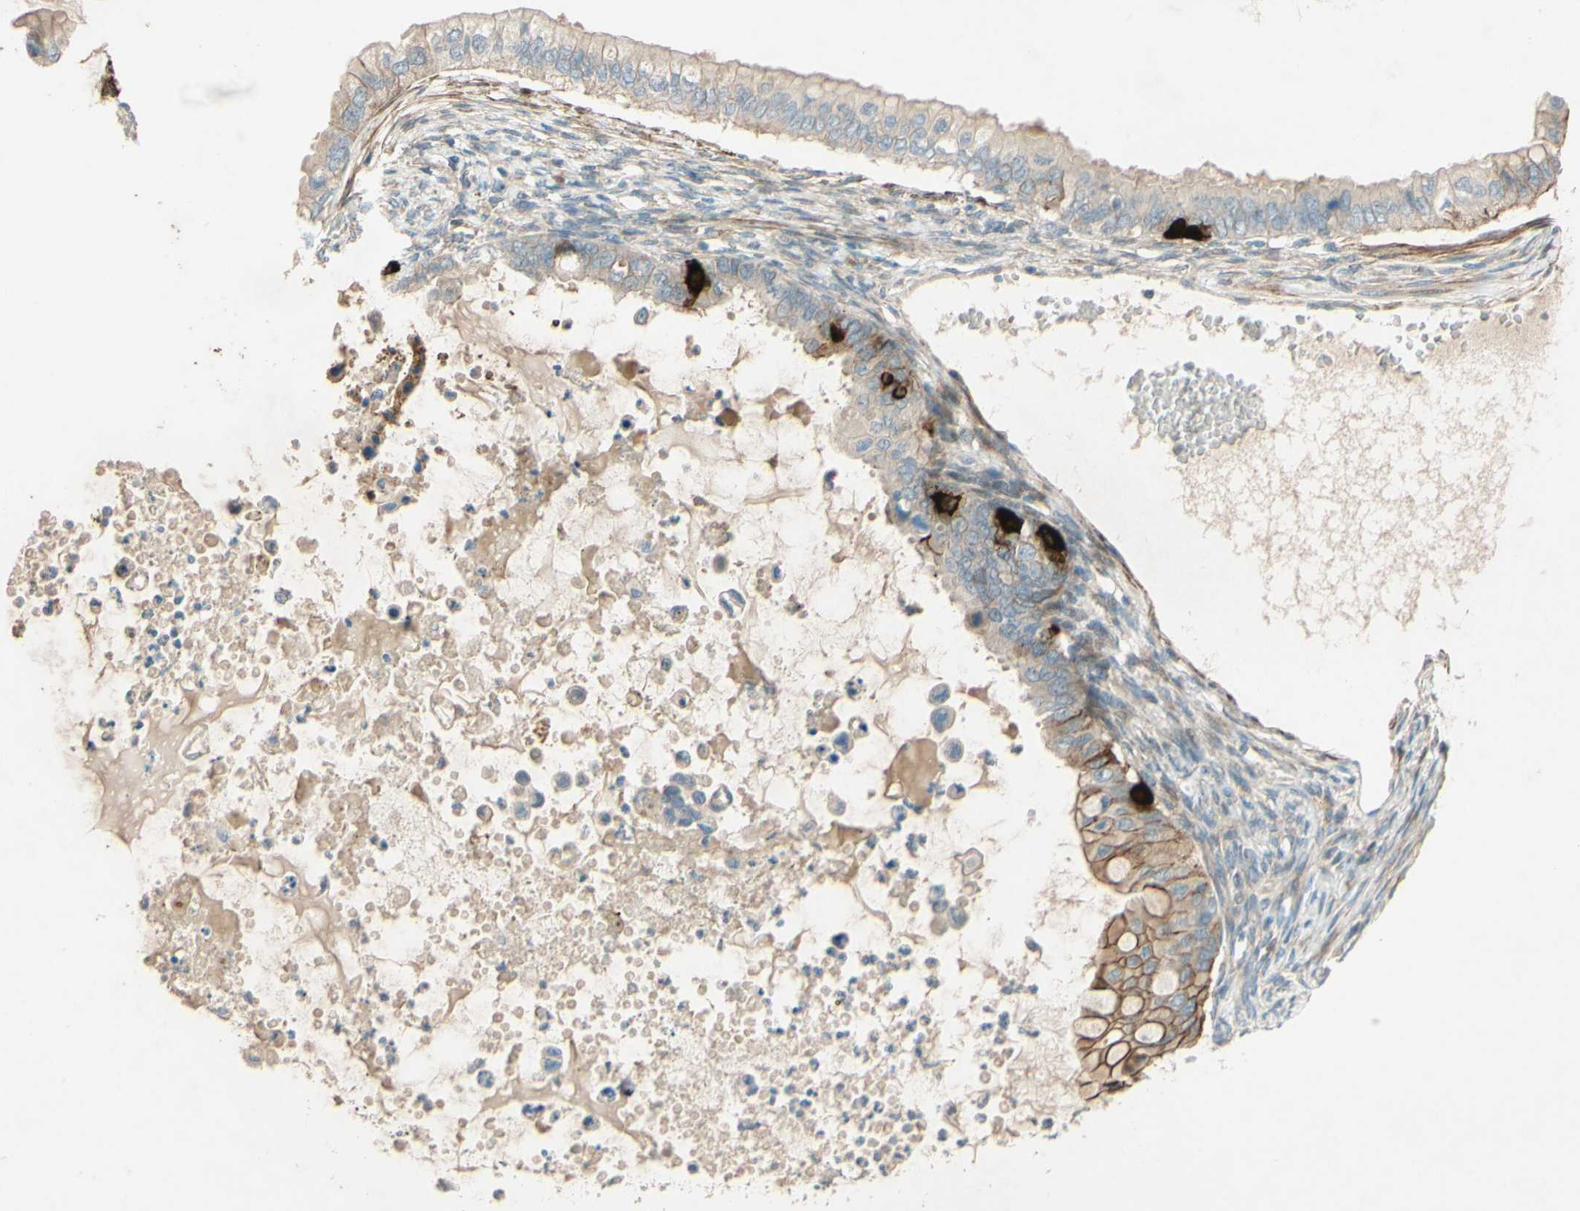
{"staining": {"intensity": "weak", "quantity": ">75%", "location": "cytoplasmic/membranous"}, "tissue": "ovarian cancer", "cell_type": "Tumor cells", "image_type": "cancer", "snomed": [{"axis": "morphology", "description": "Cystadenocarcinoma, mucinous, NOS"}, {"axis": "topography", "description": "Ovary"}], "caption": "IHC staining of ovarian cancer, which demonstrates low levels of weak cytoplasmic/membranous staining in approximately >75% of tumor cells indicating weak cytoplasmic/membranous protein staining. The staining was performed using DAB (3,3'-diaminobenzidine) (brown) for protein detection and nuclei were counterstained in hematoxylin (blue).", "gene": "ADAM17", "patient": {"sex": "female", "age": 80}}